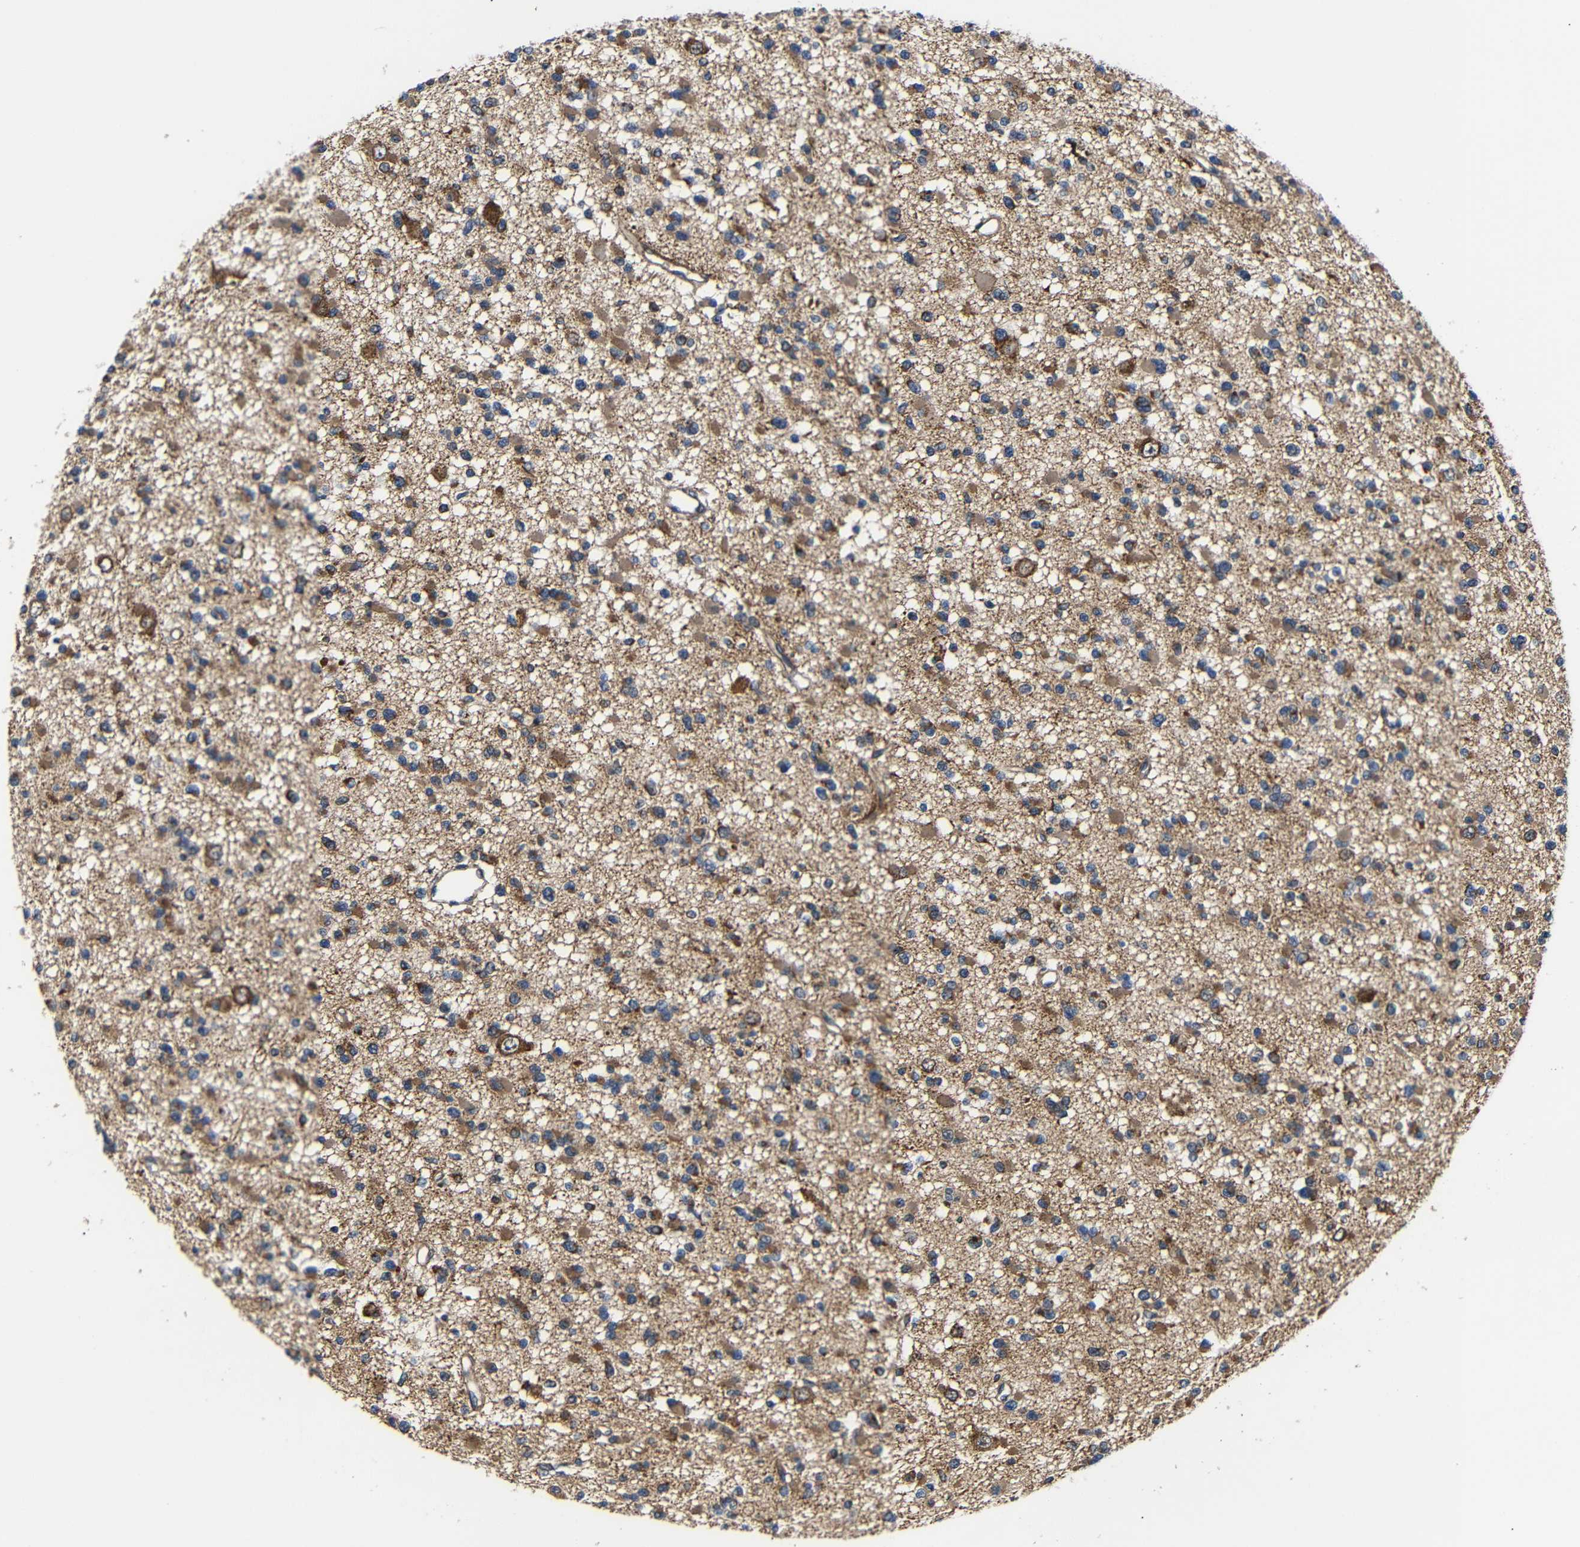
{"staining": {"intensity": "moderate", "quantity": ">75%", "location": "cytoplasmic/membranous"}, "tissue": "glioma", "cell_type": "Tumor cells", "image_type": "cancer", "snomed": [{"axis": "morphology", "description": "Glioma, malignant, Low grade"}, {"axis": "topography", "description": "Brain"}], "caption": "Moderate cytoplasmic/membranous expression is identified in about >75% of tumor cells in malignant glioma (low-grade). (DAB = brown stain, brightfield microscopy at high magnification).", "gene": "KANK4", "patient": {"sex": "female", "age": 22}}